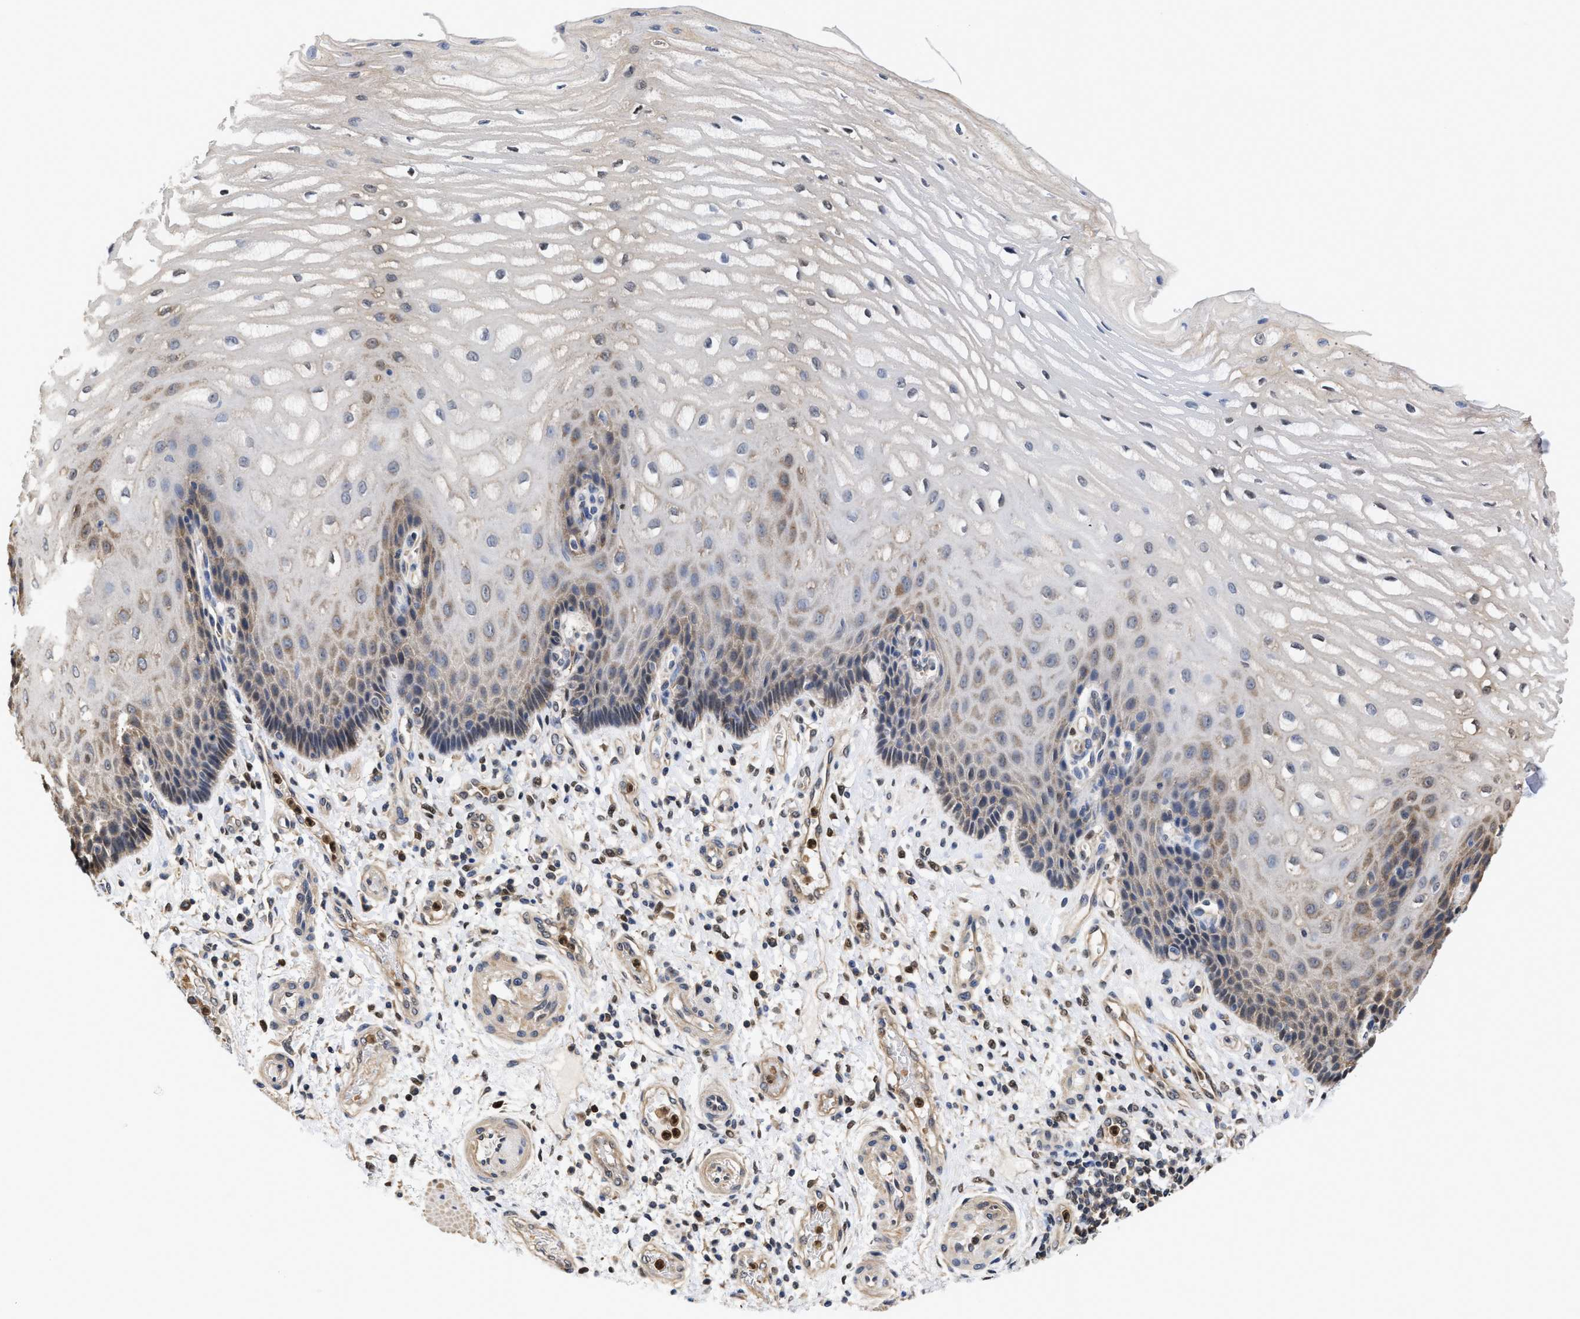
{"staining": {"intensity": "weak", "quantity": "25%-75%", "location": "cytoplasmic/membranous"}, "tissue": "esophagus", "cell_type": "Squamous epithelial cells", "image_type": "normal", "snomed": [{"axis": "morphology", "description": "Normal tissue, NOS"}, {"axis": "topography", "description": "Esophagus"}], "caption": "This is an image of immunohistochemistry (IHC) staining of normal esophagus, which shows weak positivity in the cytoplasmic/membranous of squamous epithelial cells.", "gene": "KLHDC1", "patient": {"sex": "male", "age": 54}}